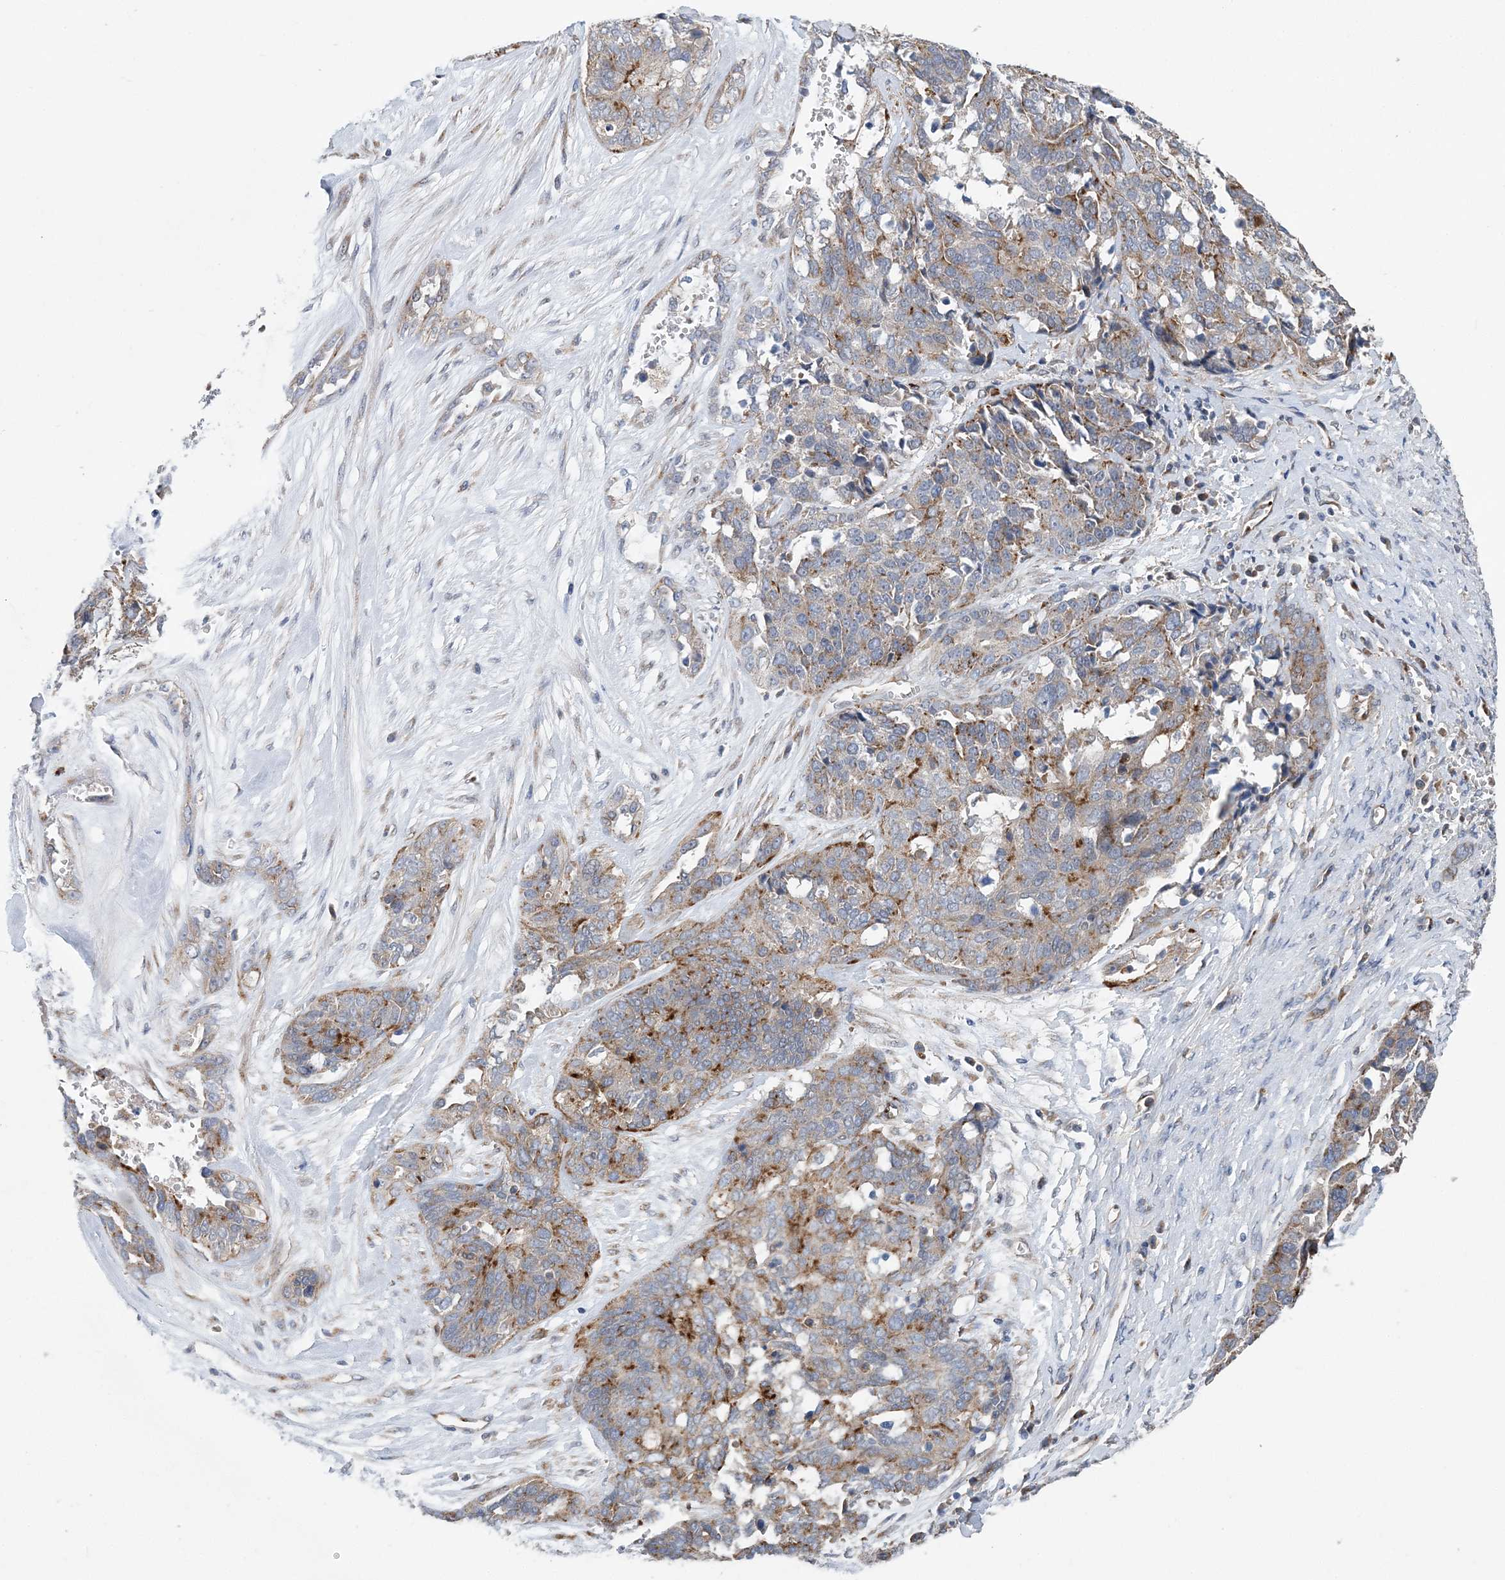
{"staining": {"intensity": "moderate", "quantity": "<25%", "location": "cytoplasmic/membranous"}, "tissue": "ovarian cancer", "cell_type": "Tumor cells", "image_type": "cancer", "snomed": [{"axis": "morphology", "description": "Cystadenocarcinoma, serous, NOS"}, {"axis": "topography", "description": "Ovary"}], "caption": "Ovarian cancer tissue demonstrates moderate cytoplasmic/membranous staining in approximately <25% of tumor cells The protein of interest is stained brown, and the nuclei are stained in blue (DAB (3,3'-diaminobenzidine) IHC with brightfield microscopy, high magnification).", "gene": "PTTG1IP", "patient": {"sex": "female", "age": 44}}